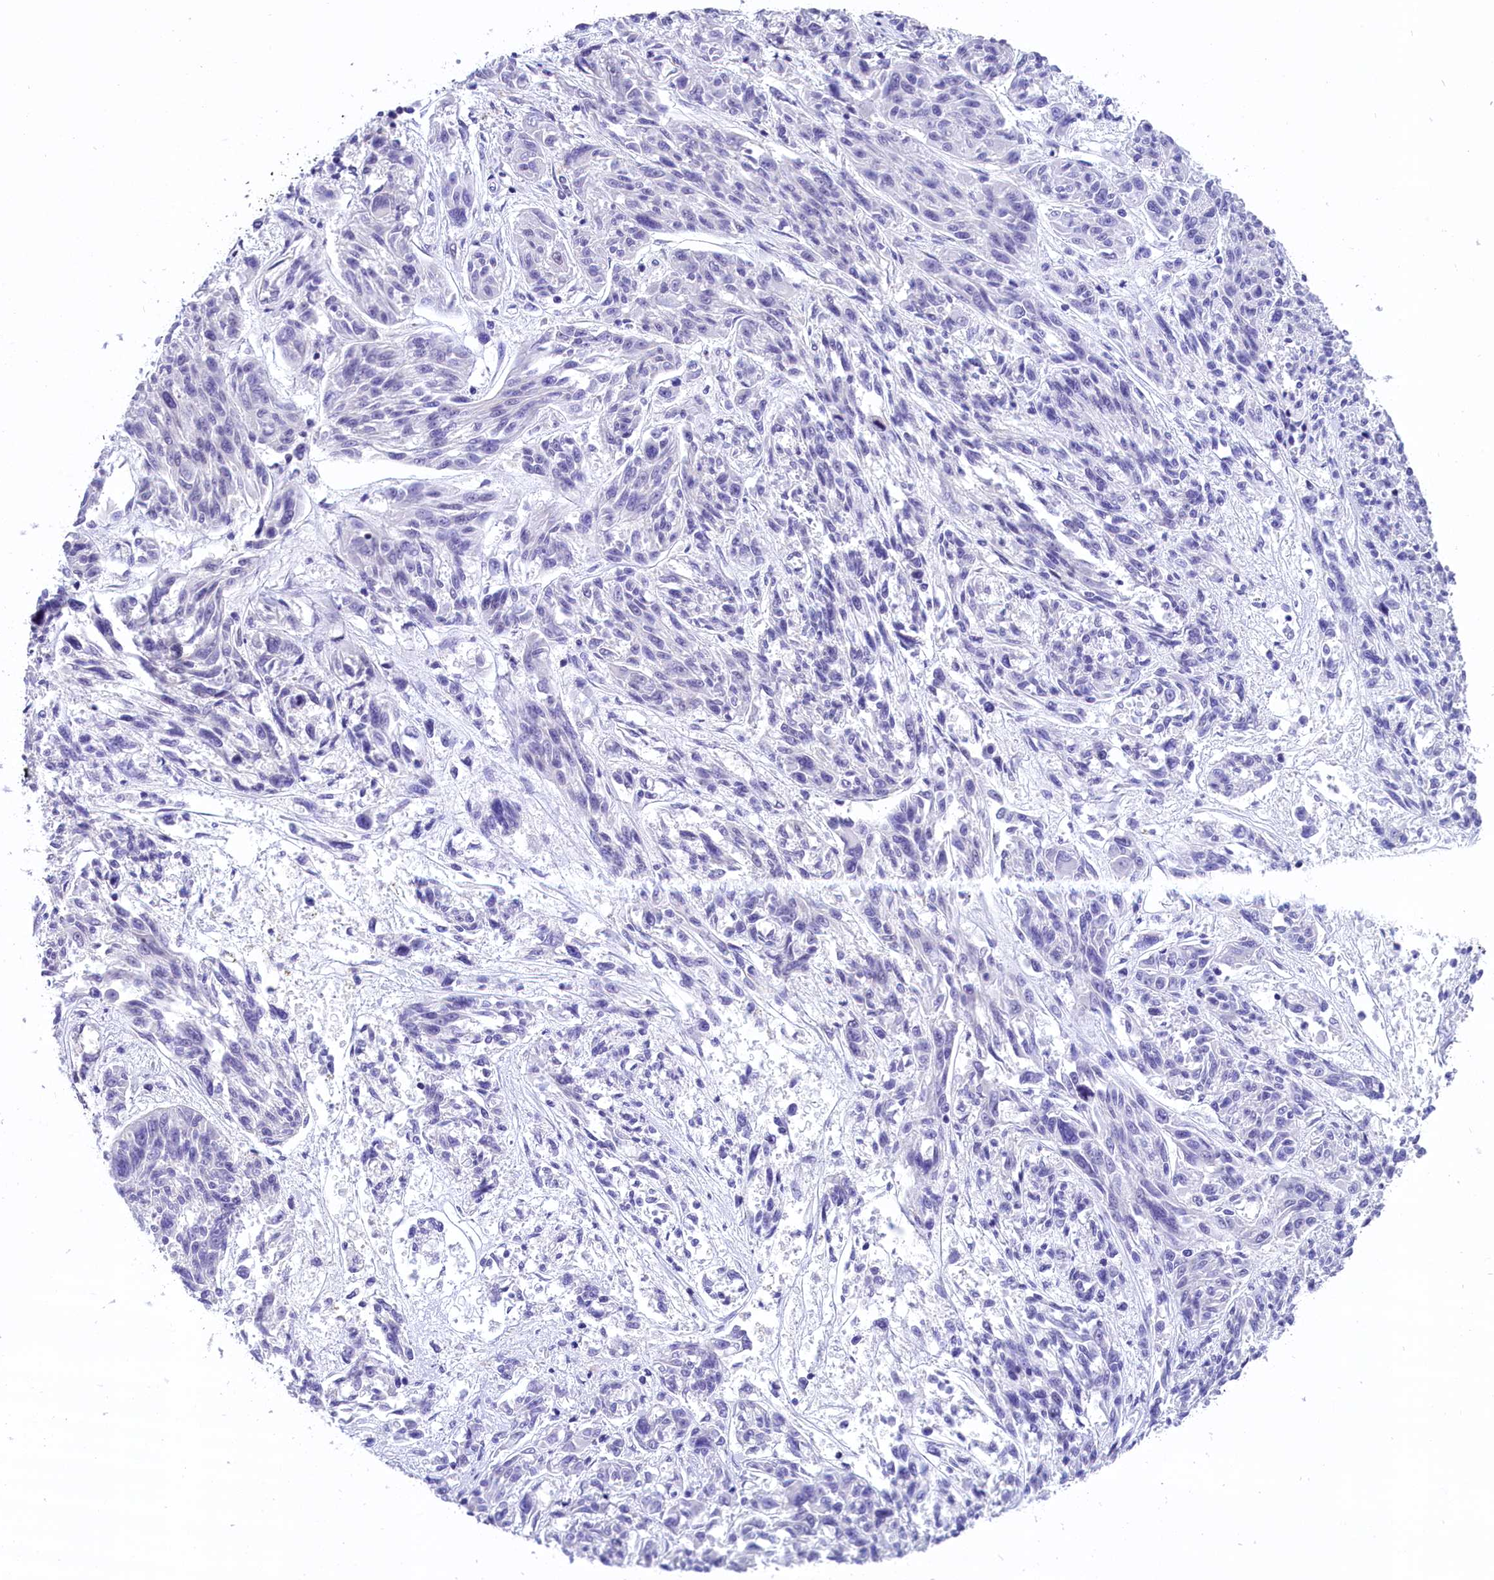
{"staining": {"intensity": "negative", "quantity": "none", "location": "none"}, "tissue": "melanoma", "cell_type": "Tumor cells", "image_type": "cancer", "snomed": [{"axis": "morphology", "description": "Malignant melanoma, NOS"}, {"axis": "topography", "description": "Skin"}], "caption": "The IHC photomicrograph has no significant staining in tumor cells of malignant melanoma tissue.", "gene": "ABAT", "patient": {"sex": "male", "age": 53}}